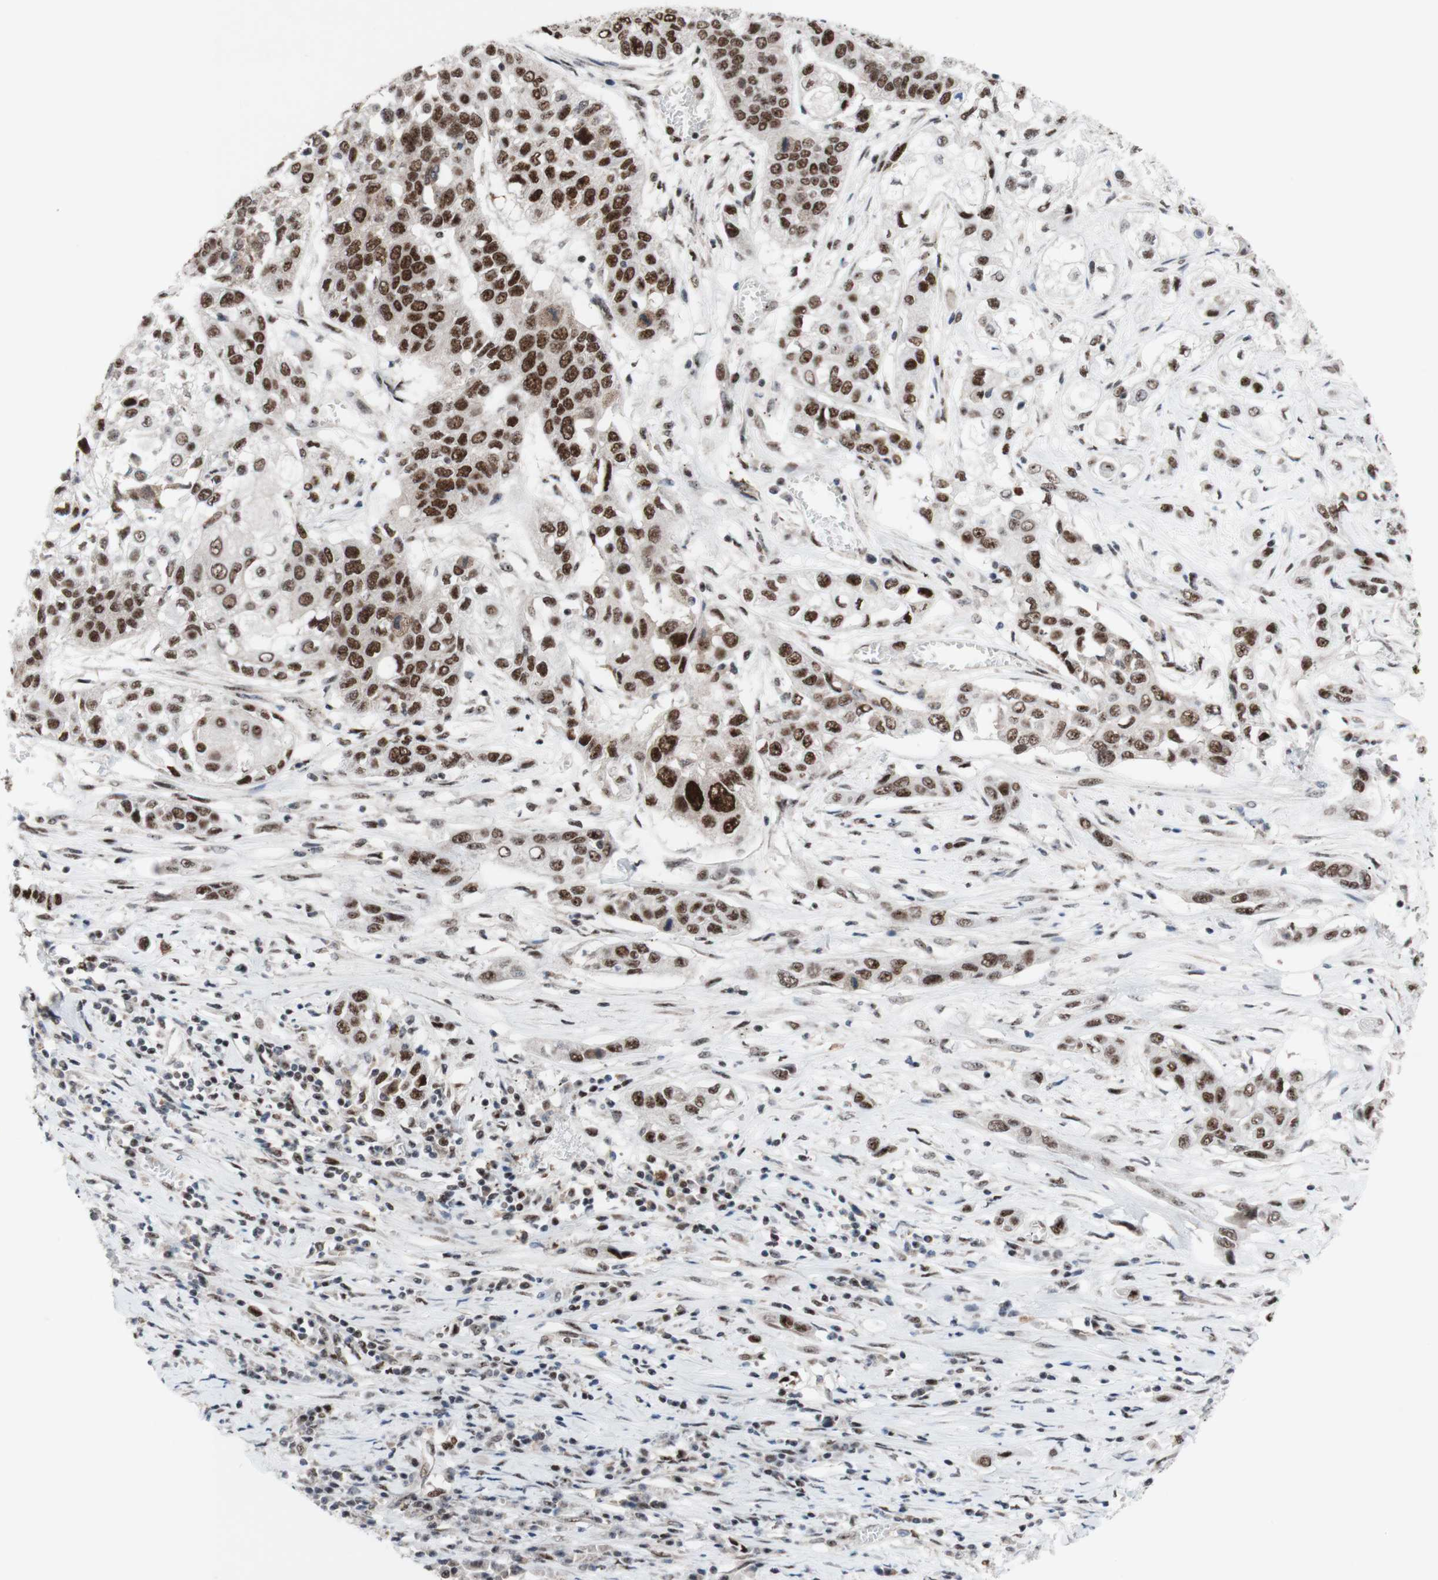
{"staining": {"intensity": "moderate", "quantity": ">75%", "location": "nuclear"}, "tissue": "lung cancer", "cell_type": "Tumor cells", "image_type": "cancer", "snomed": [{"axis": "morphology", "description": "Squamous cell carcinoma, NOS"}, {"axis": "topography", "description": "Lung"}], "caption": "The micrograph displays a brown stain indicating the presence of a protein in the nuclear of tumor cells in lung squamous cell carcinoma.", "gene": "POLR1A", "patient": {"sex": "male", "age": 71}}